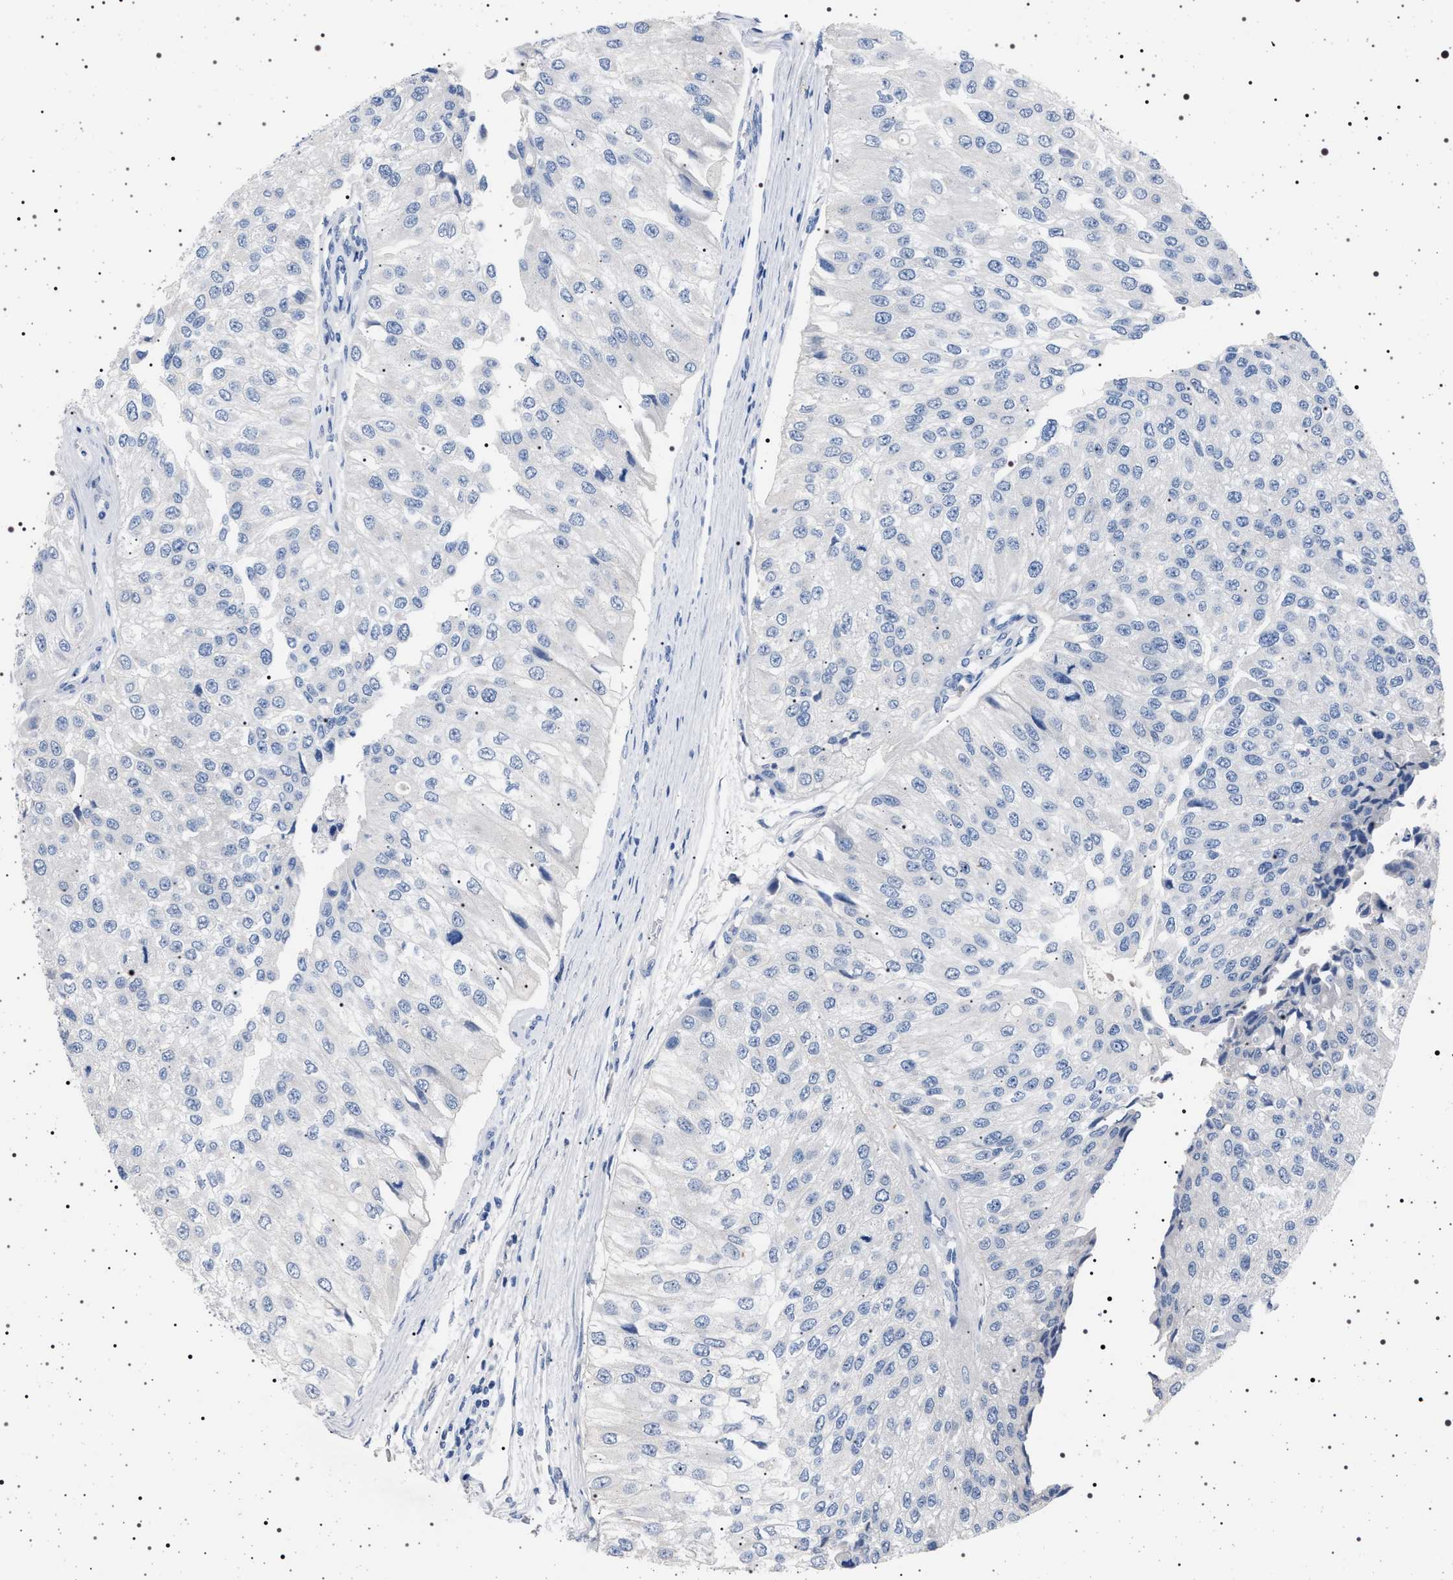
{"staining": {"intensity": "negative", "quantity": "none", "location": "none"}, "tissue": "urothelial cancer", "cell_type": "Tumor cells", "image_type": "cancer", "snomed": [{"axis": "morphology", "description": "Urothelial carcinoma, High grade"}, {"axis": "topography", "description": "Kidney"}, {"axis": "topography", "description": "Urinary bladder"}], "caption": "This is an immunohistochemistry (IHC) histopathology image of high-grade urothelial carcinoma. There is no expression in tumor cells.", "gene": "NAT9", "patient": {"sex": "male", "age": 77}}